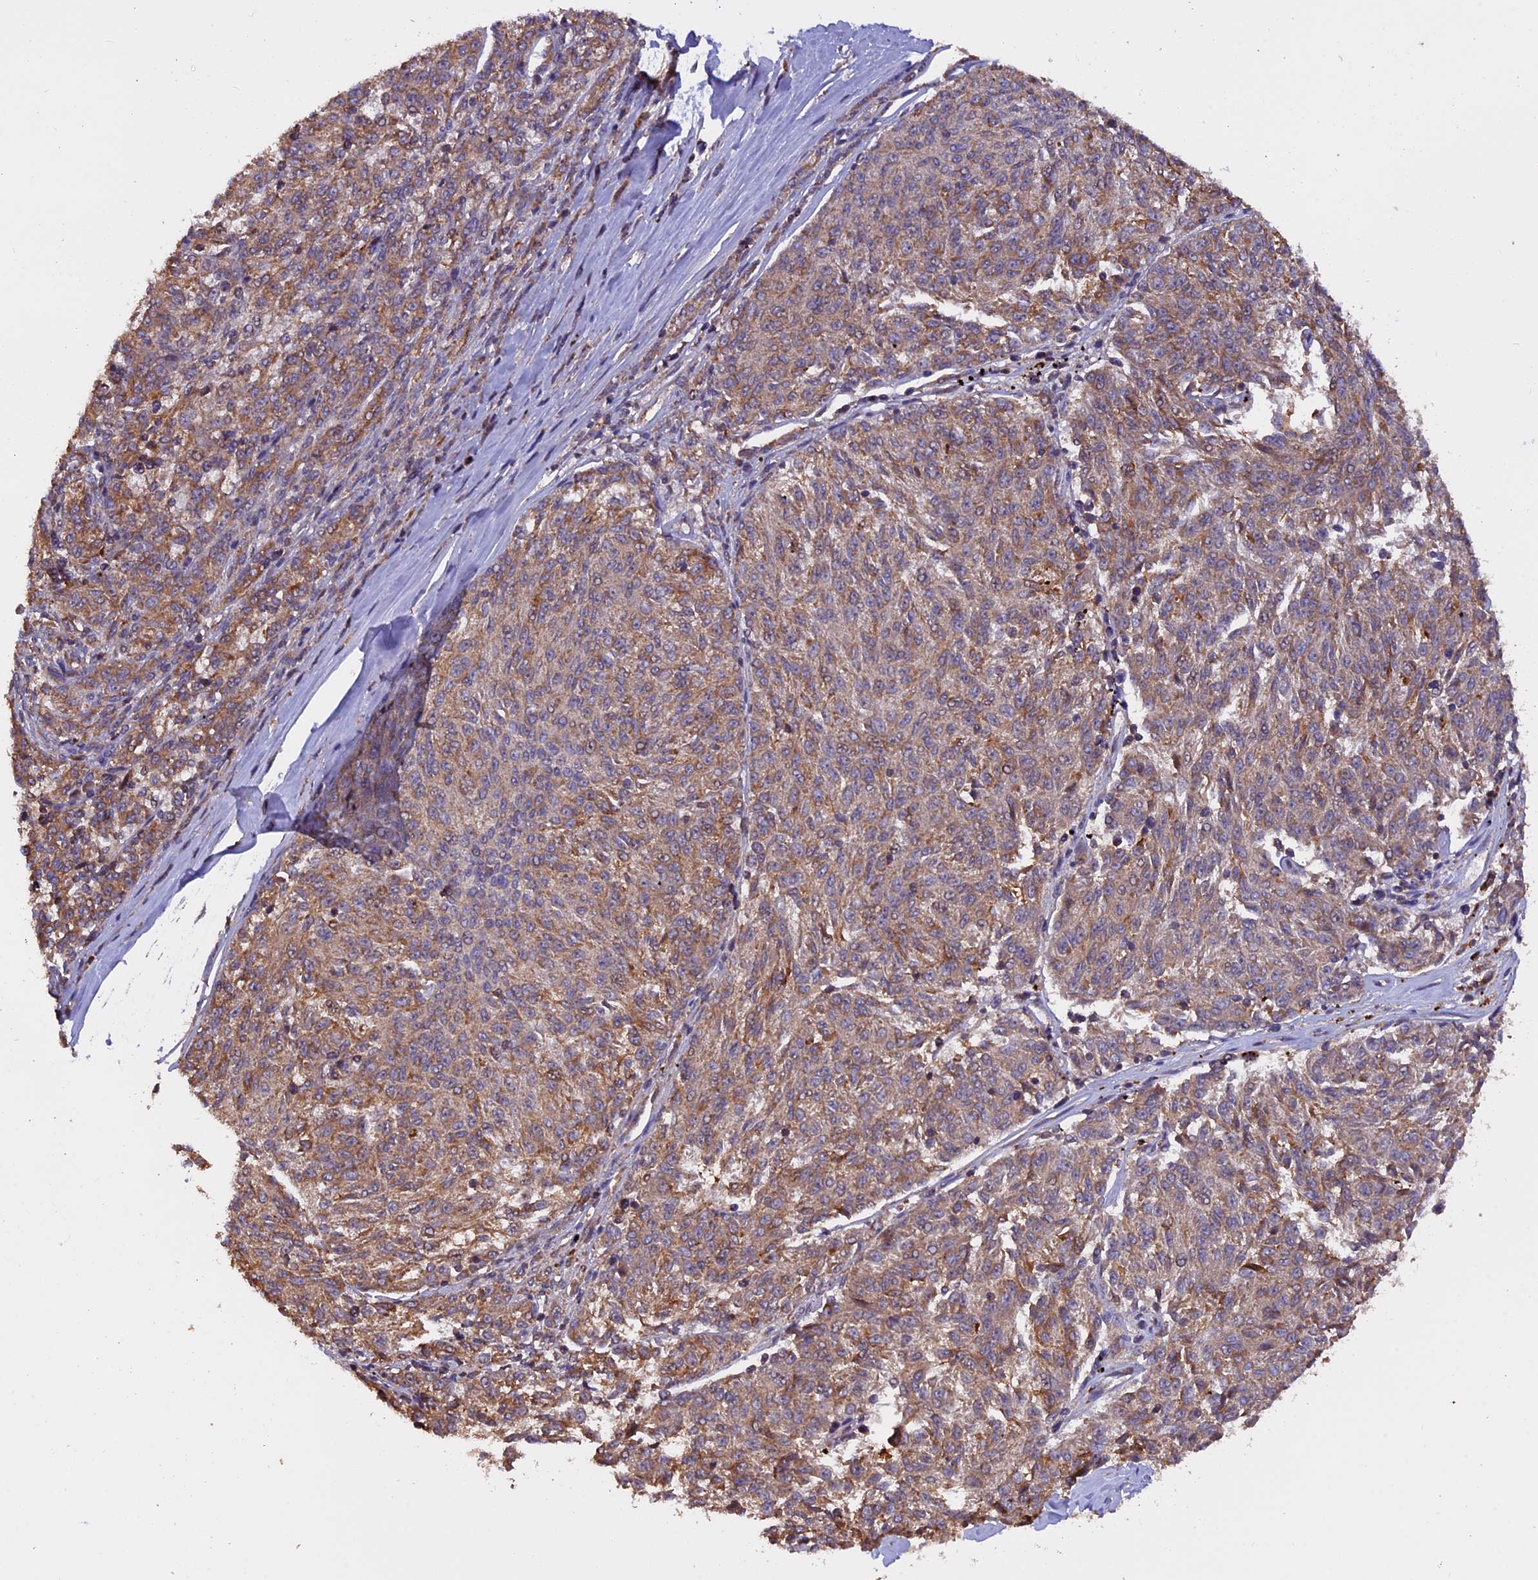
{"staining": {"intensity": "moderate", "quantity": ">75%", "location": "cytoplasmic/membranous"}, "tissue": "melanoma", "cell_type": "Tumor cells", "image_type": "cancer", "snomed": [{"axis": "morphology", "description": "Malignant melanoma, NOS"}, {"axis": "topography", "description": "Skin"}], "caption": "Moderate cytoplasmic/membranous expression for a protein is seen in approximately >75% of tumor cells of melanoma using IHC.", "gene": "PKD2L2", "patient": {"sex": "female", "age": 72}}